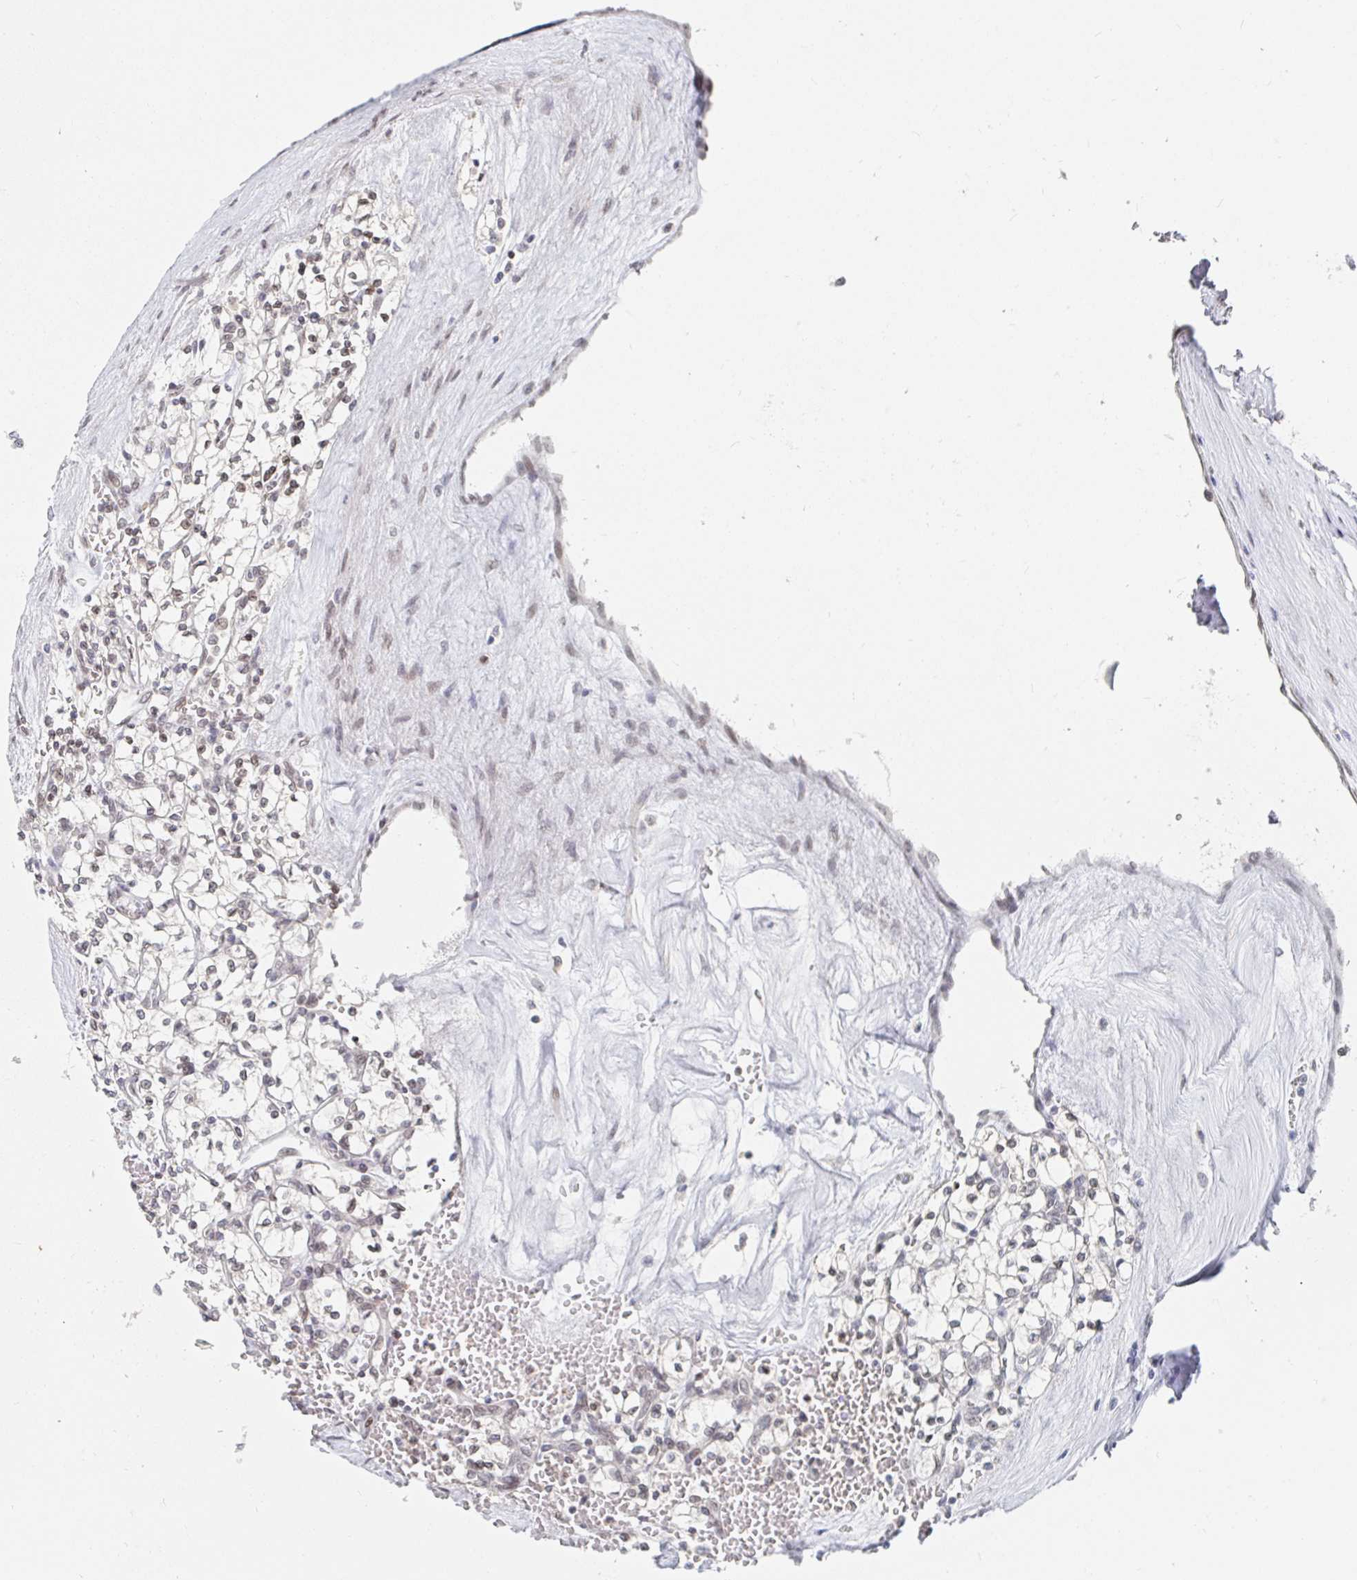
{"staining": {"intensity": "weak", "quantity": "<25%", "location": "nuclear"}, "tissue": "renal cancer", "cell_type": "Tumor cells", "image_type": "cancer", "snomed": [{"axis": "morphology", "description": "Adenocarcinoma, NOS"}, {"axis": "topography", "description": "Kidney"}], "caption": "Renal adenocarcinoma was stained to show a protein in brown. There is no significant staining in tumor cells.", "gene": "CHD2", "patient": {"sex": "female", "age": 64}}